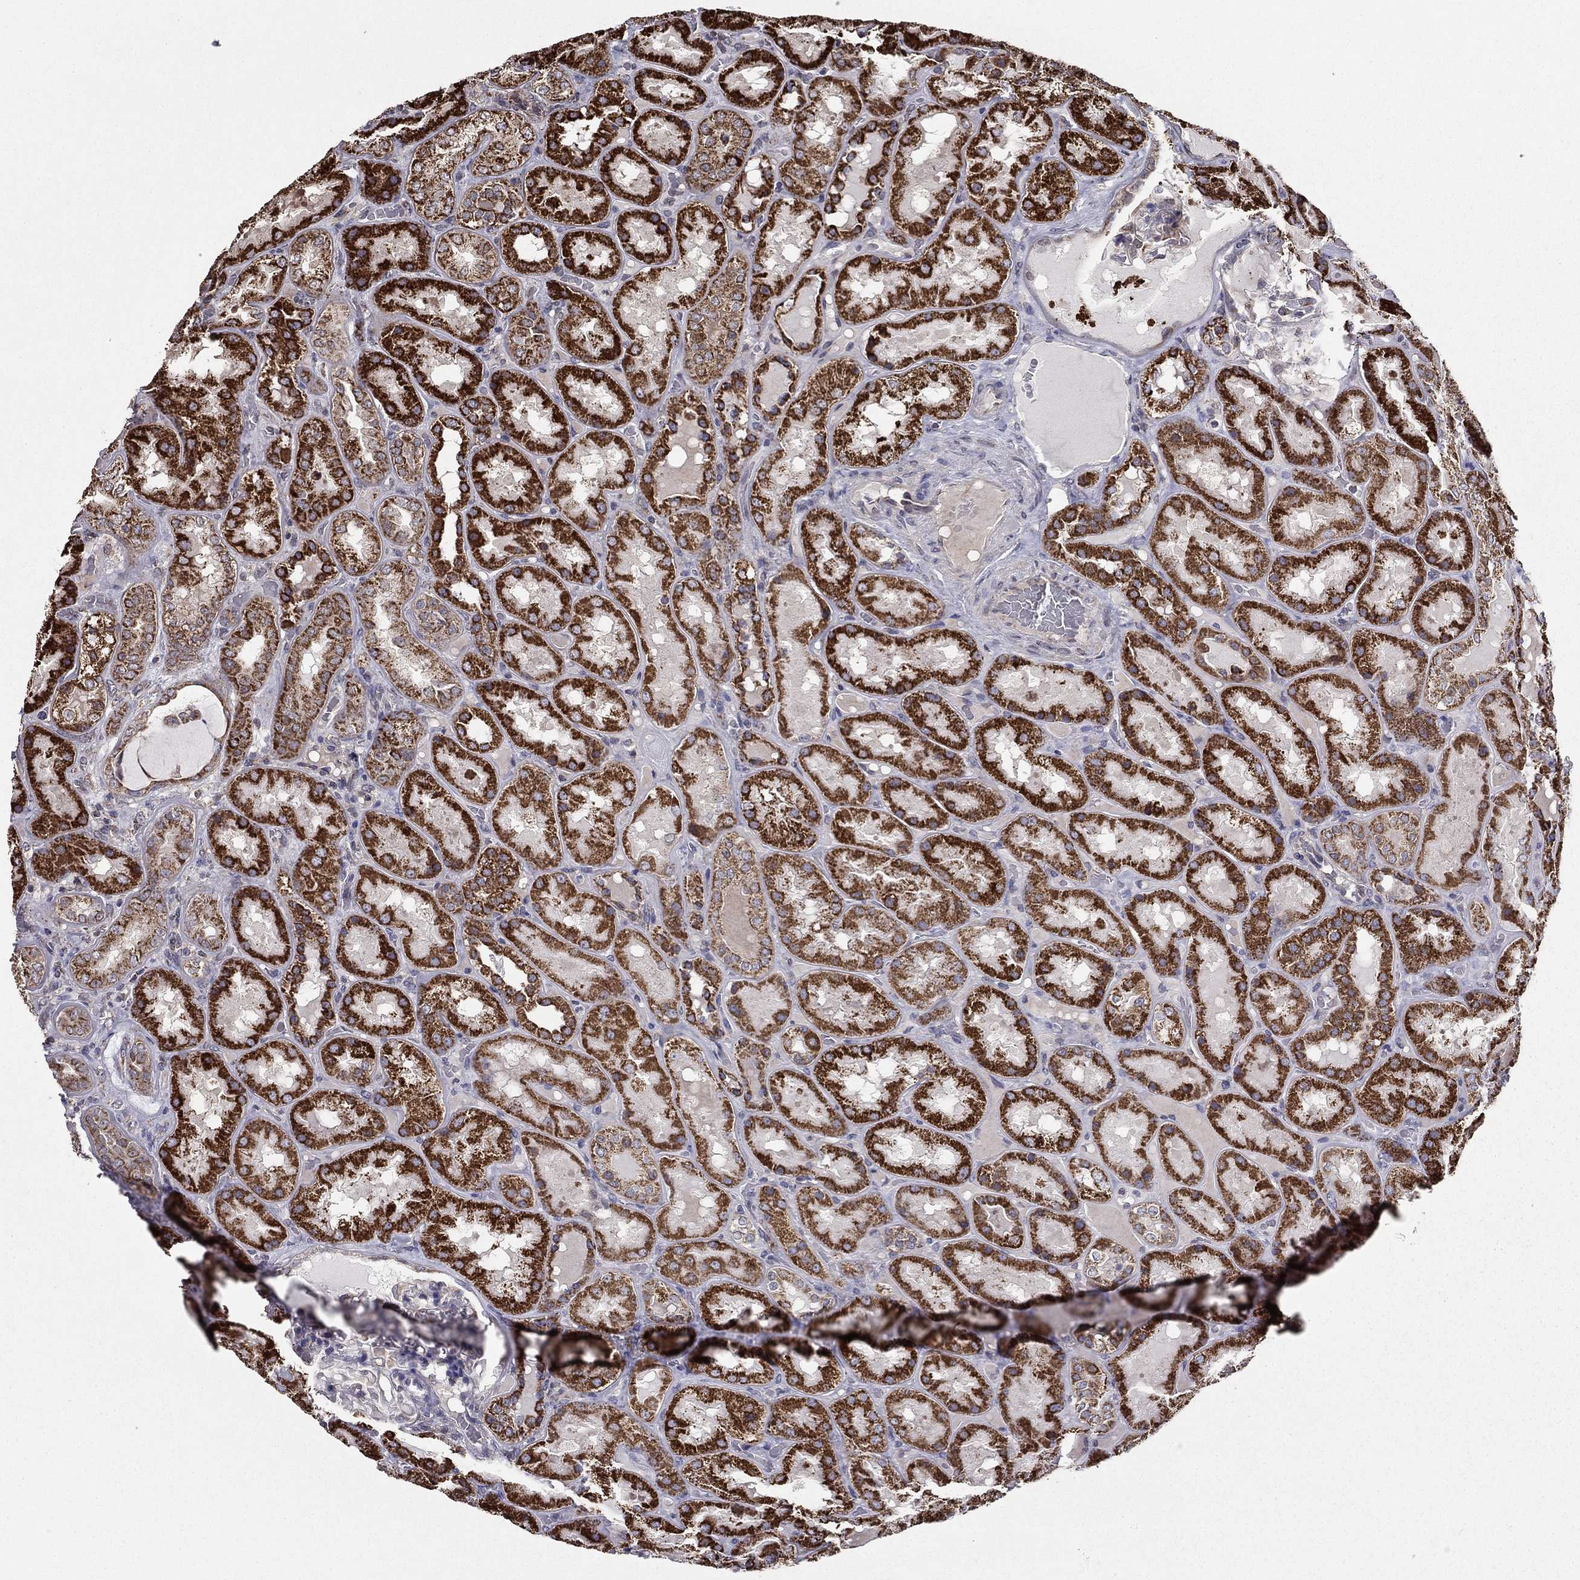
{"staining": {"intensity": "negative", "quantity": "none", "location": "none"}, "tissue": "kidney", "cell_type": "Cells in glomeruli", "image_type": "normal", "snomed": [{"axis": "morphology", "description": "Normal tissue, NOS"}, {"axis": "topography", "description": "Kidney"}], "caption": "High power microscopy histopathology image of an immunohistochemistry photomicrograph of normal kidney, revealing no significant expression in cells in glomeruli. Nuclei are stained in blue.", "gene": "NKIRAS1", "patient": {"sex": "male", "age": 73}}